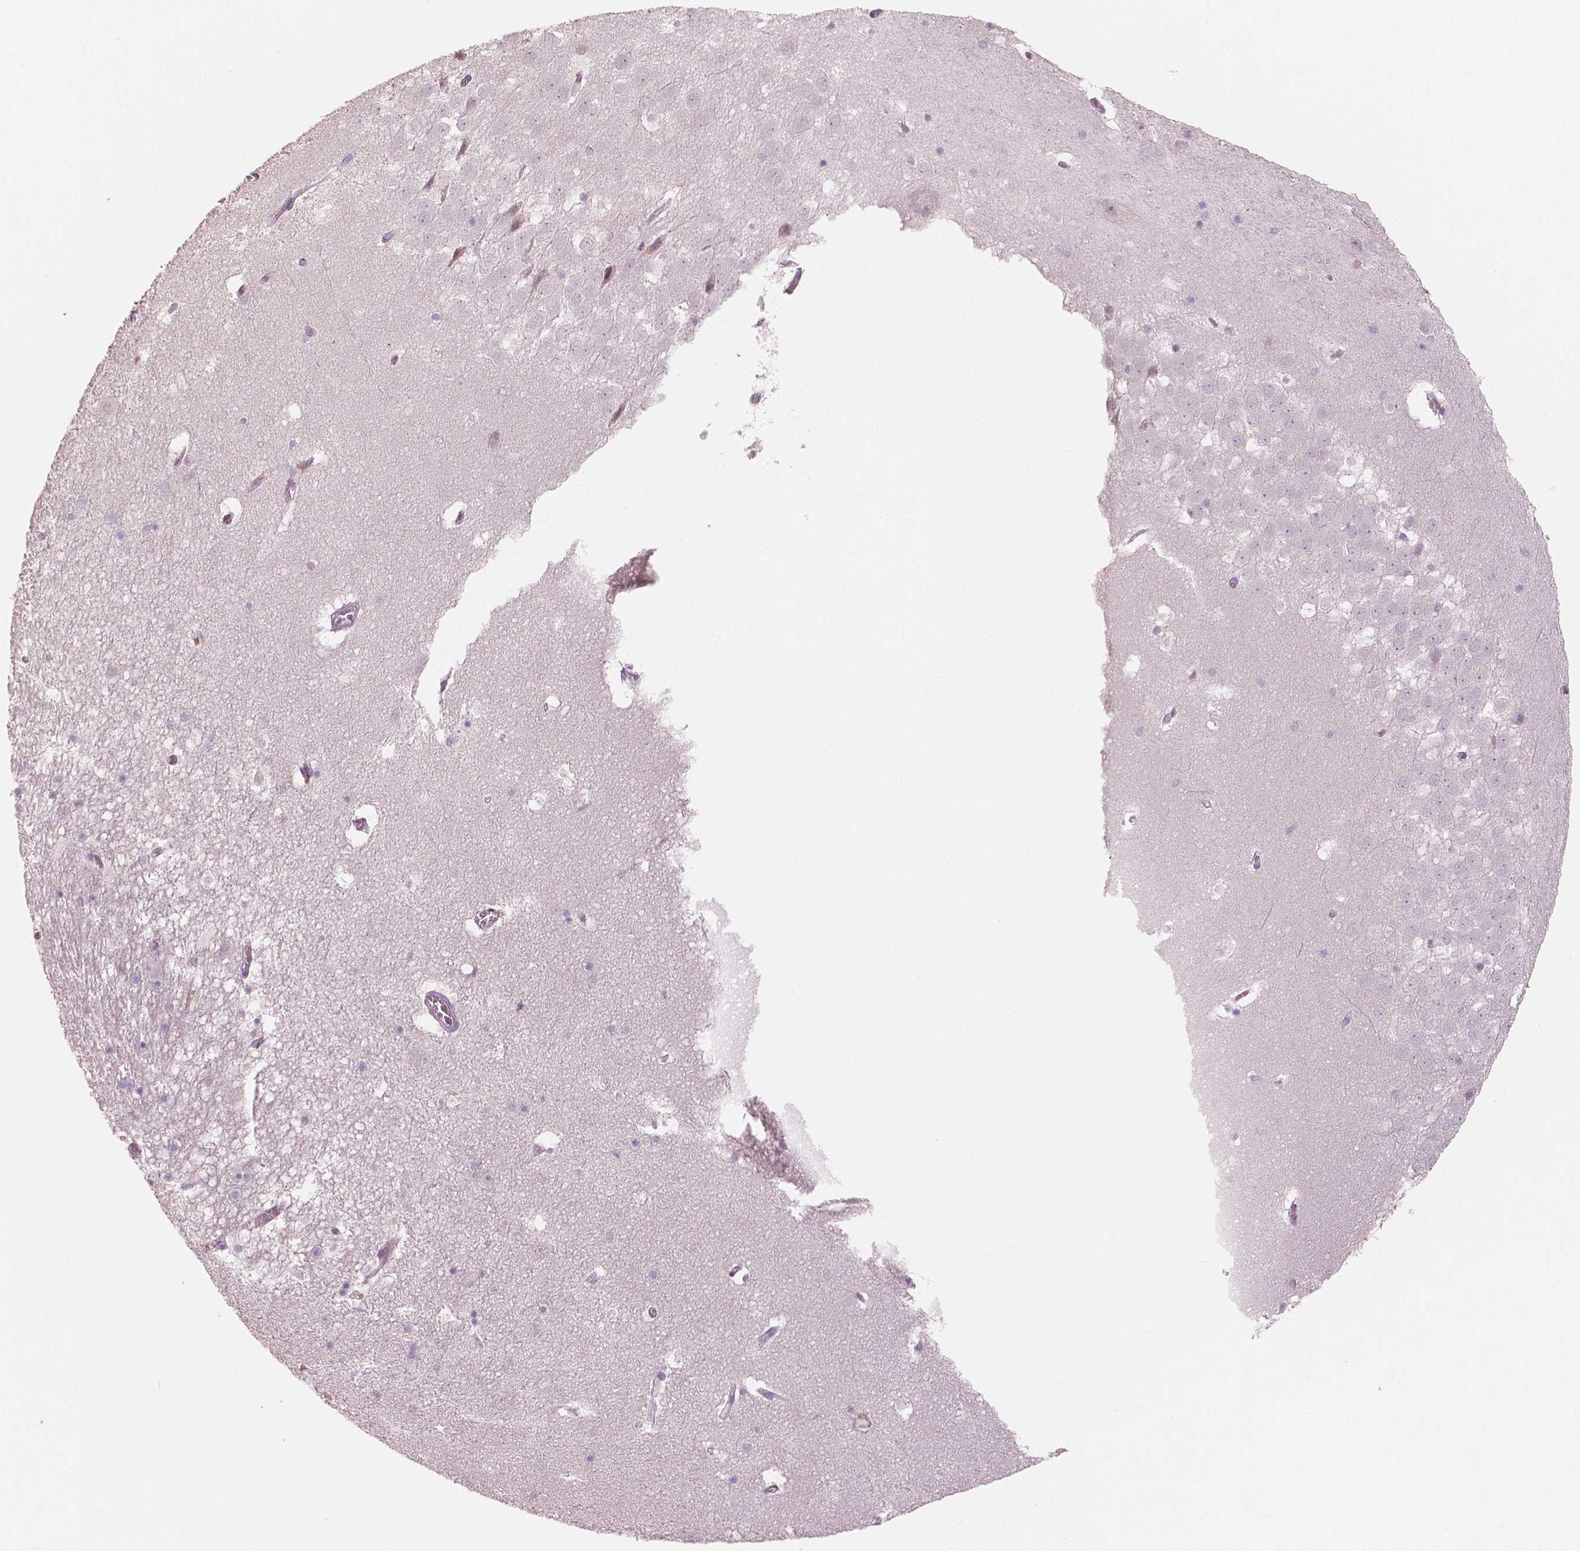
{"staining": {"intensity": "negative", "quantity": "none", "location": "none"}, "tissue": "hippocampus", "cell_type": "Glial cells", "image_type": "normal", "snomed": [{"axis": "morphology", "description": "Normal tissue, NOS"}, {"axis": "topography", "description": "Hippocampus"}], "caption": "DAB (3,3'-diaminobenzidine) immunohistochemical staining of normal human hippocampus reveals no significant staining in glial cells. (DAB (3,3'-diaminobenzidine) immunohistochemistry (IHC) visualized using brightfield microscopy, high magnification).", "gene": "APOA4", "patient": {"sex": "male", "age": 45}}